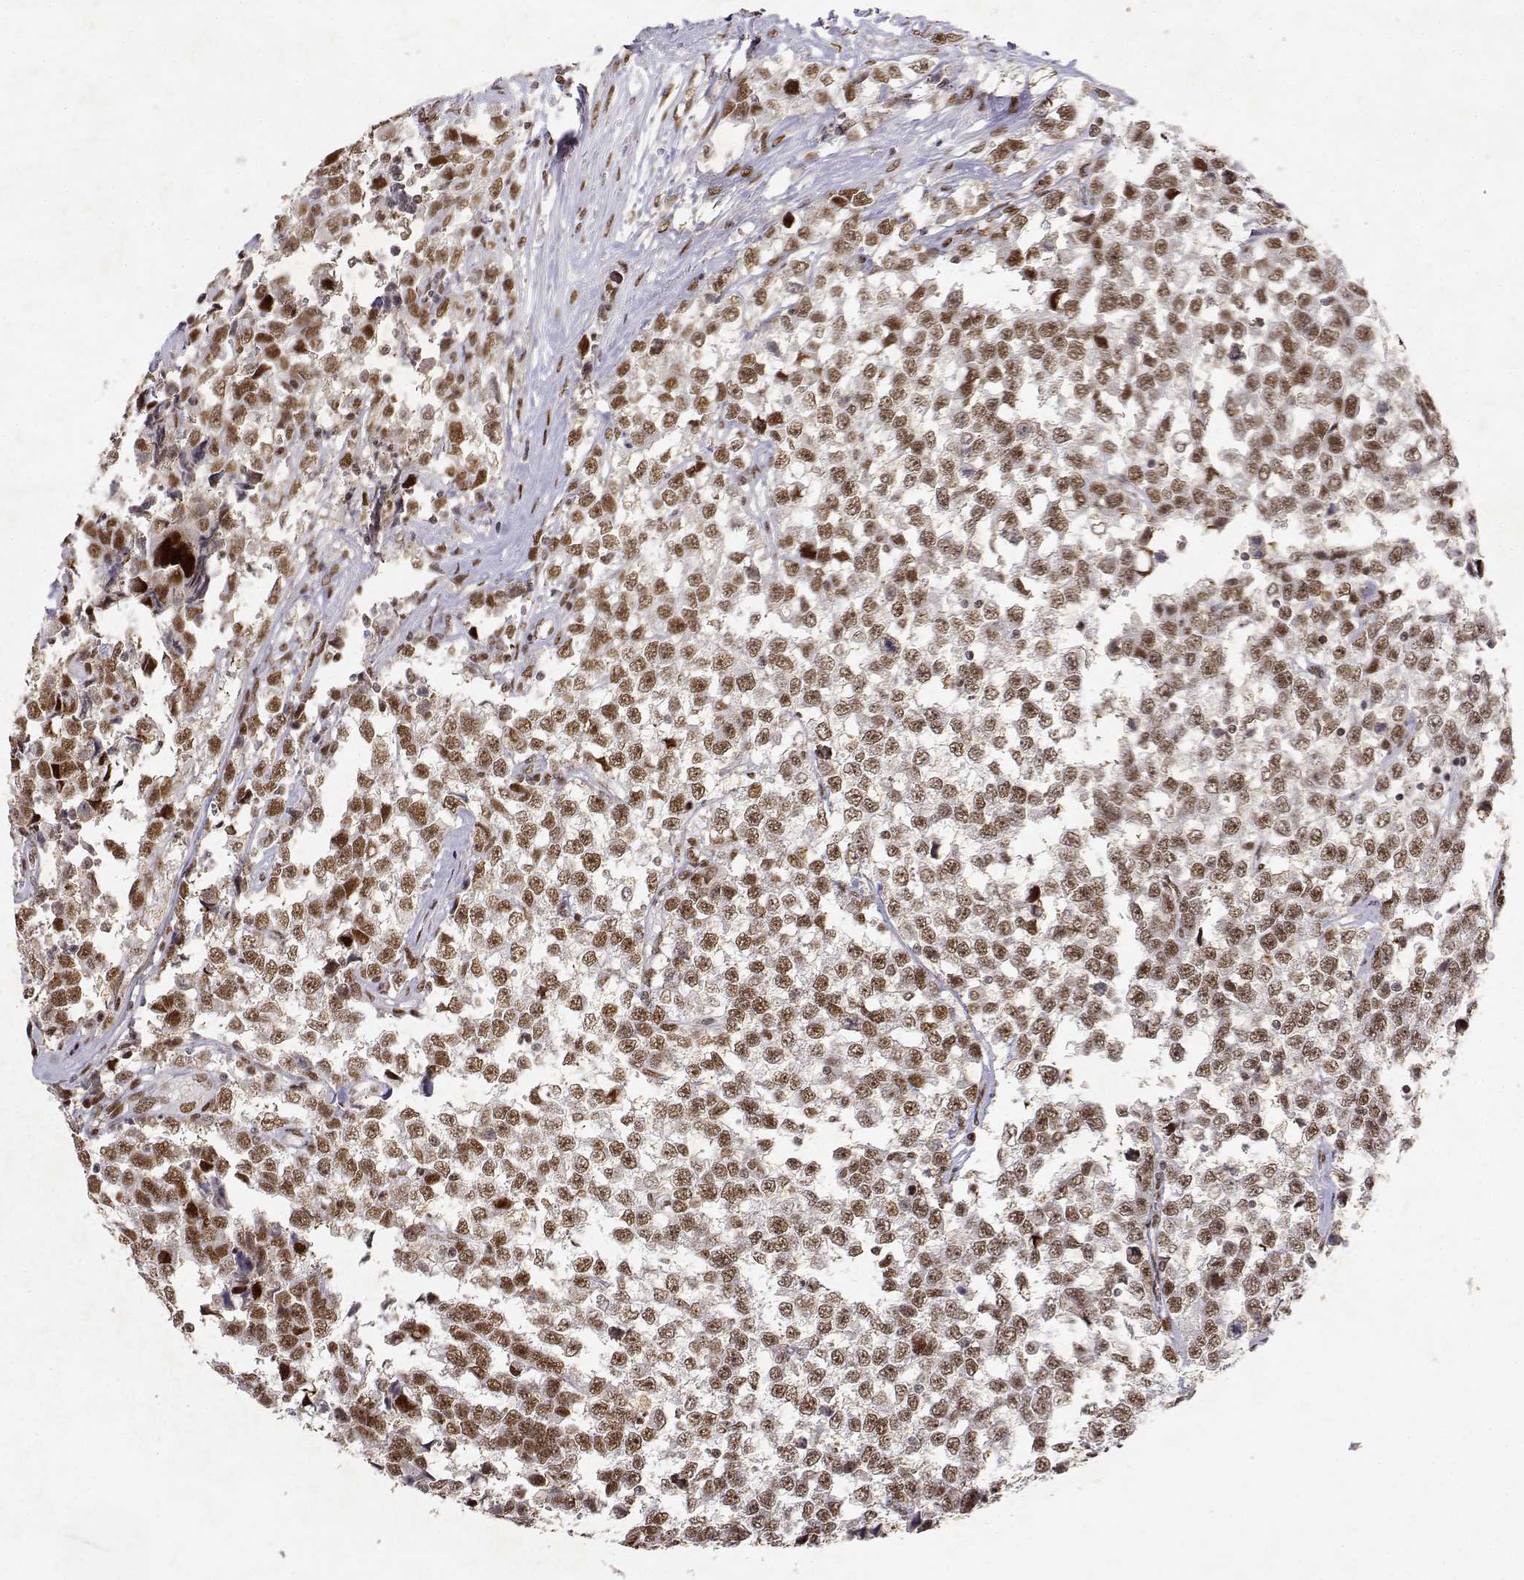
{"staining": {"intensity": "moderate", "quantity": ">75%", "location": "nuclear"}, "tissue": "testis cancer", "cell_type": "Tumor cells", "image_type": "cancer", "snomed": [{"axis": "morphology", "description": "Seminoma, NOS"}, {"axis": "topography", "description": "Testis"}], "caption": "High-magnification brightfield microscopy of seminoma (testis) stained with DAB (3,3'-diaminobenzidine) (brown) and counterstained with hematoxylin (blue). tumor cells exhibit moderate nuclear expression is present in approximately>75% of cells.", "gene": "RSF1", "patient": {"sex": "male", "age": 34}}